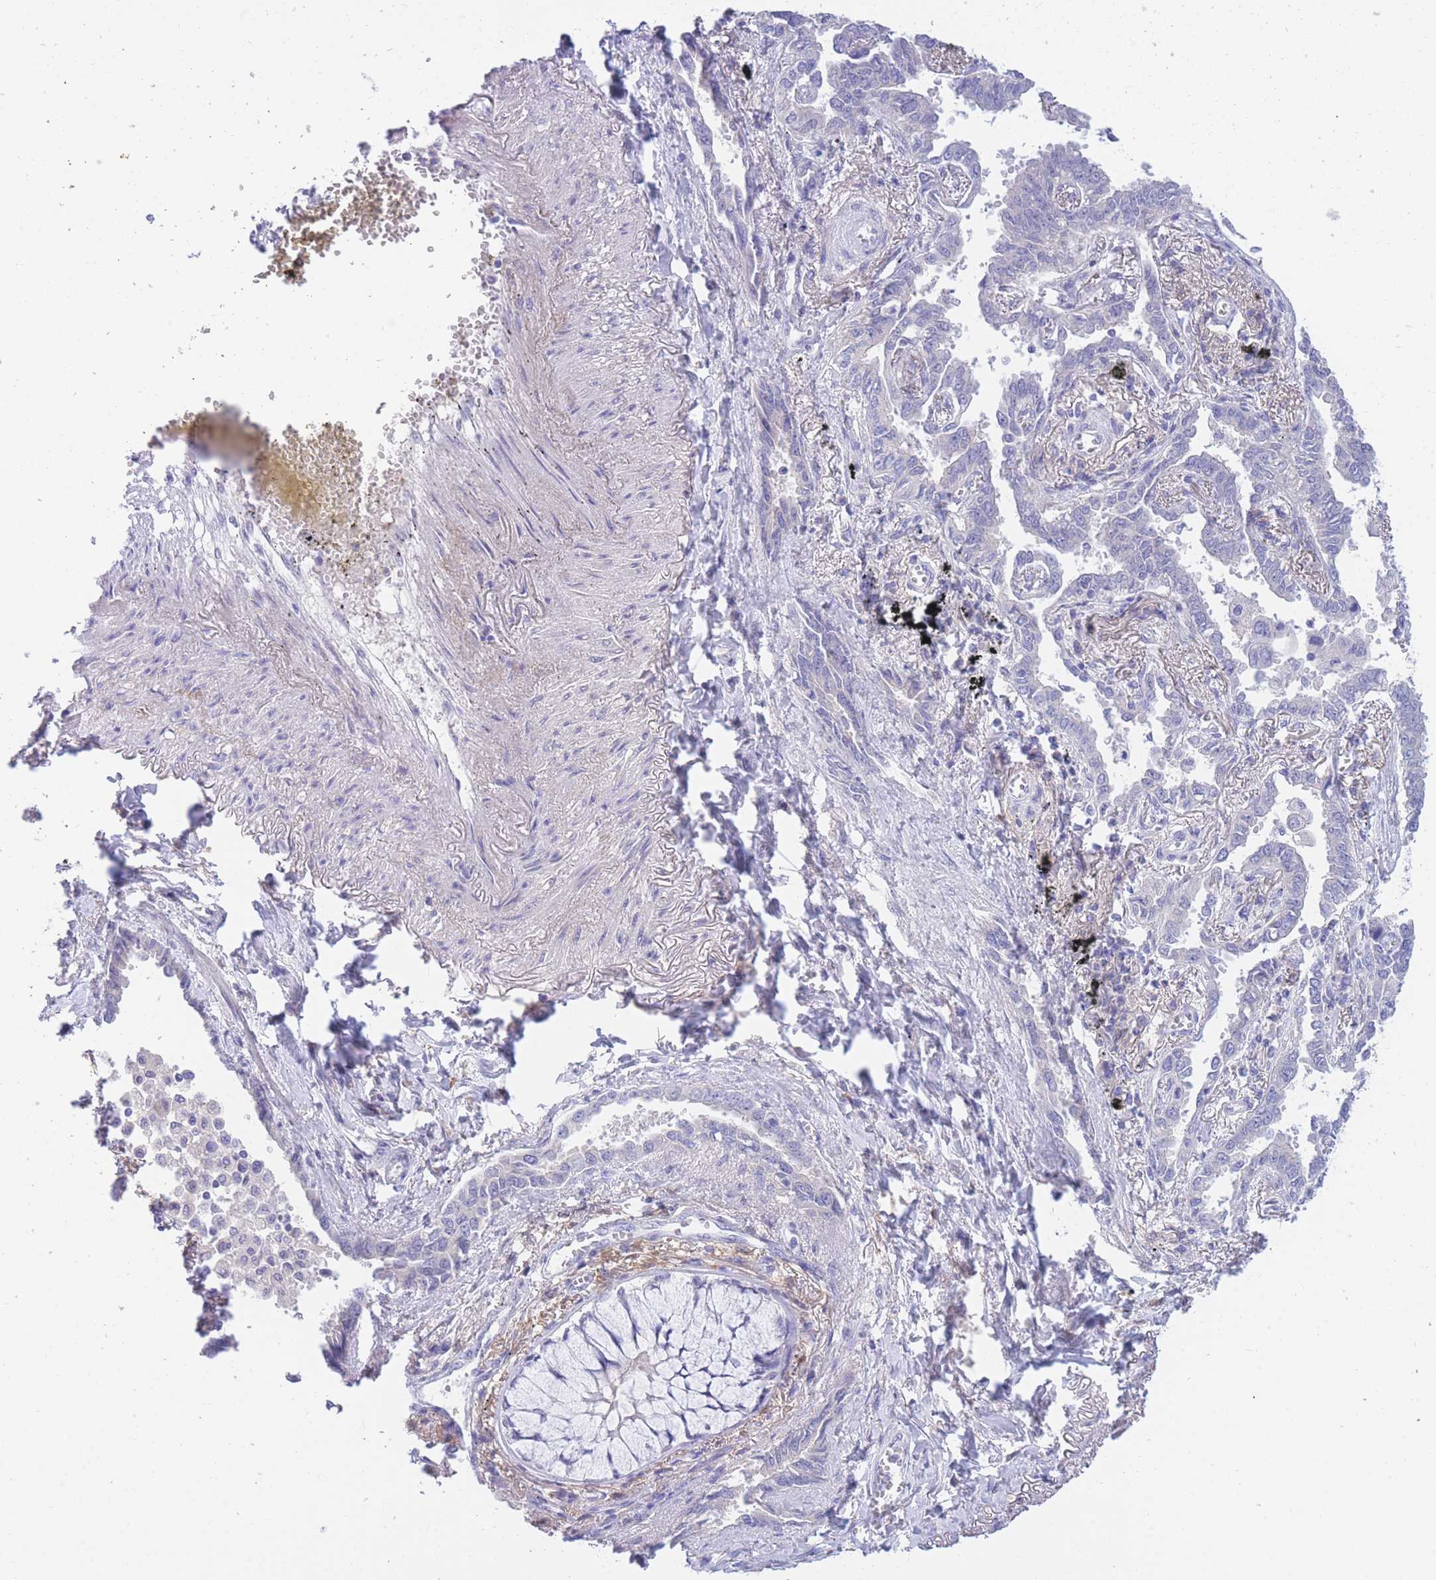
{"staining": {"intensity": "negative", "quantity": "none", "location": "none"}, "tissue": "lung cancer", "cell_type": "Tumor cells", "image_type": "cancer", "snomed": [{"axis": "morphology", "description": "Adenocarcinoma, NOS"}, {"axis": "topography", "description": "Lung"}], "caption": "This is an IHC photomicrograph of lung cancer. There is no staining in tumor cells.", "gene": "PCDHB3", "patient": {"sex": "male", "age": 67}}